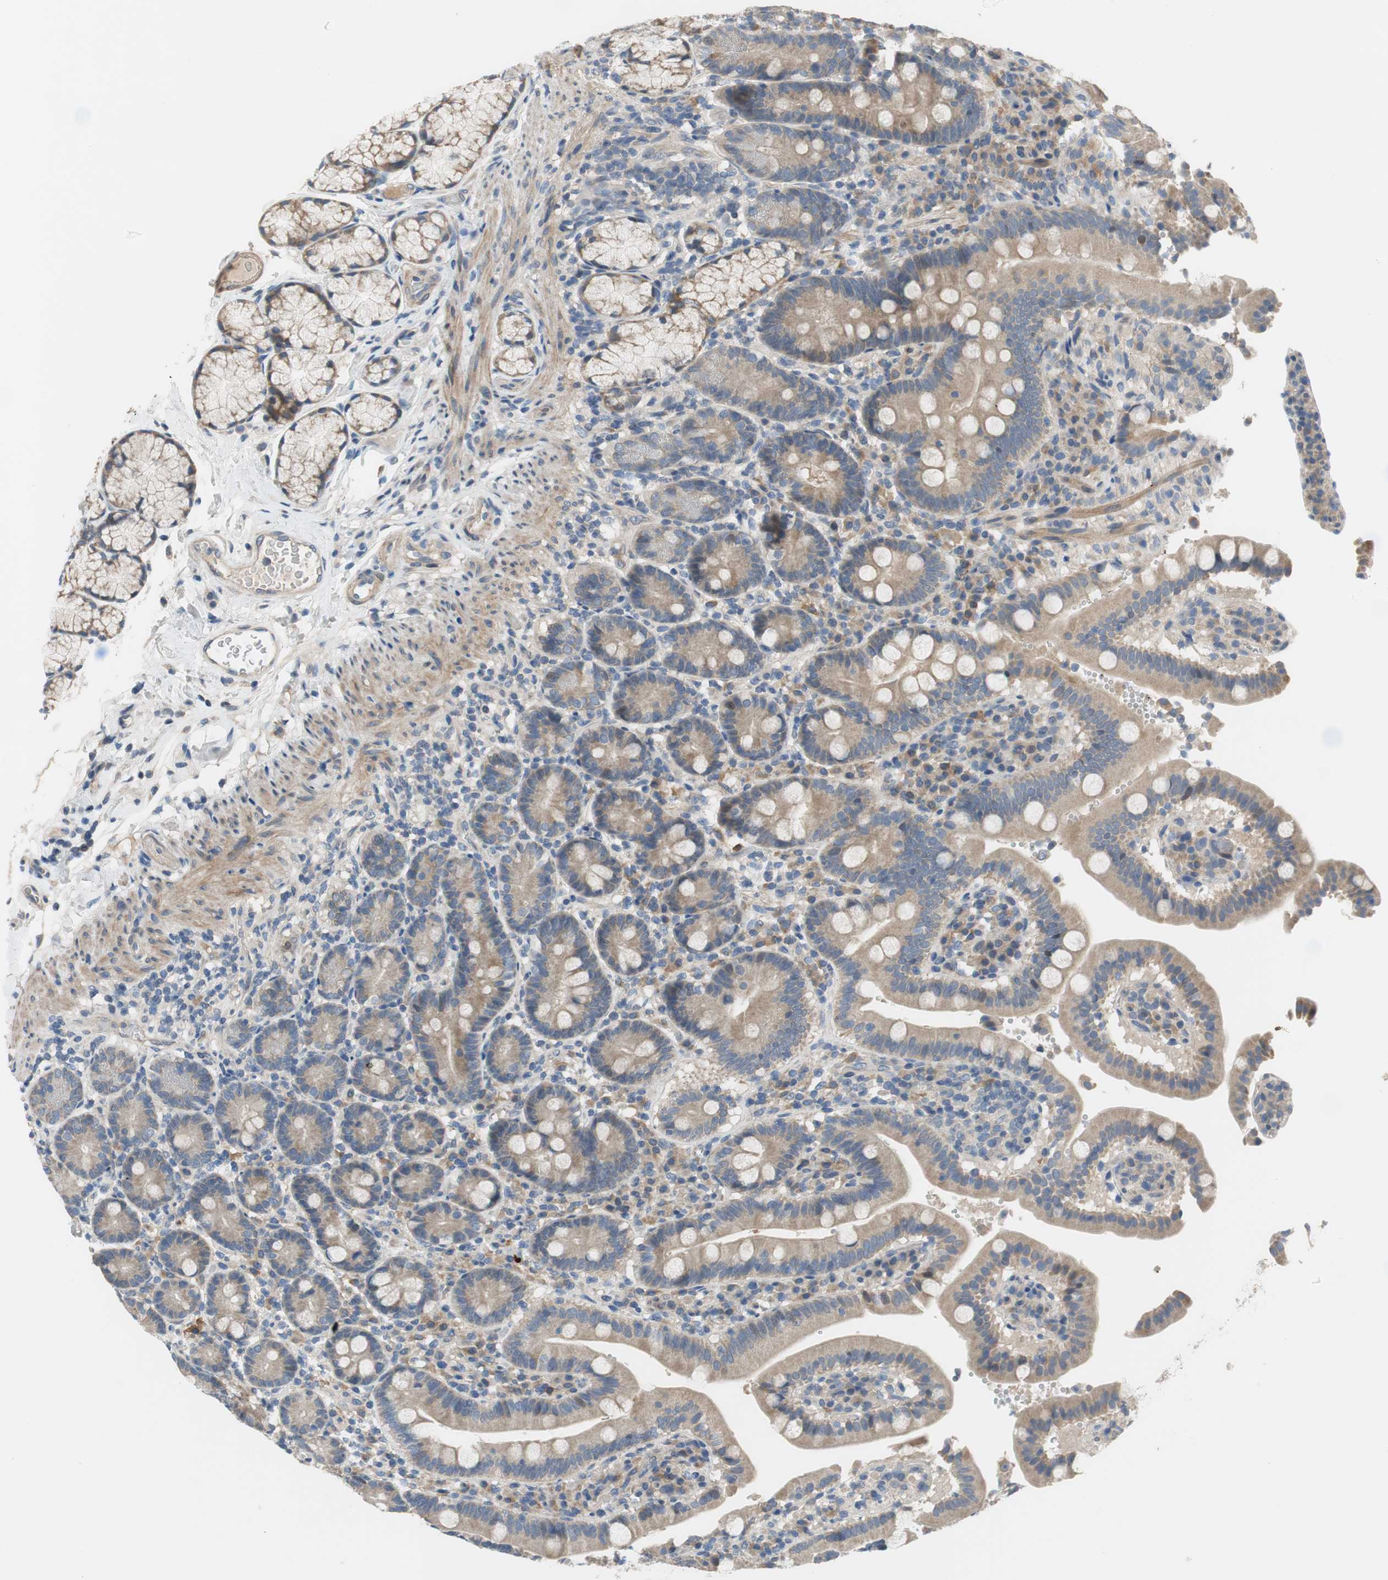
{"staining": {"intensity": "weak", "quantity": ">75%", "location": "cytoplasmic/membranous"}, "tissue": "duodenum", "cell_type": "Glandular cells", "image_type": "normal", "snomed": [{"axis": "morphology", "description": "Normal tissue, NOS"}, {"axis": "topography", "description": "Small intestine, NOS"}], "caption": "Glandular cells exhibit low levels of weak cytoplasmic/membranous expression in approximately >75% of cells in normal human duodenum.", "gene": "TACR3", "patient": {"sex": "female", "age": 71}}